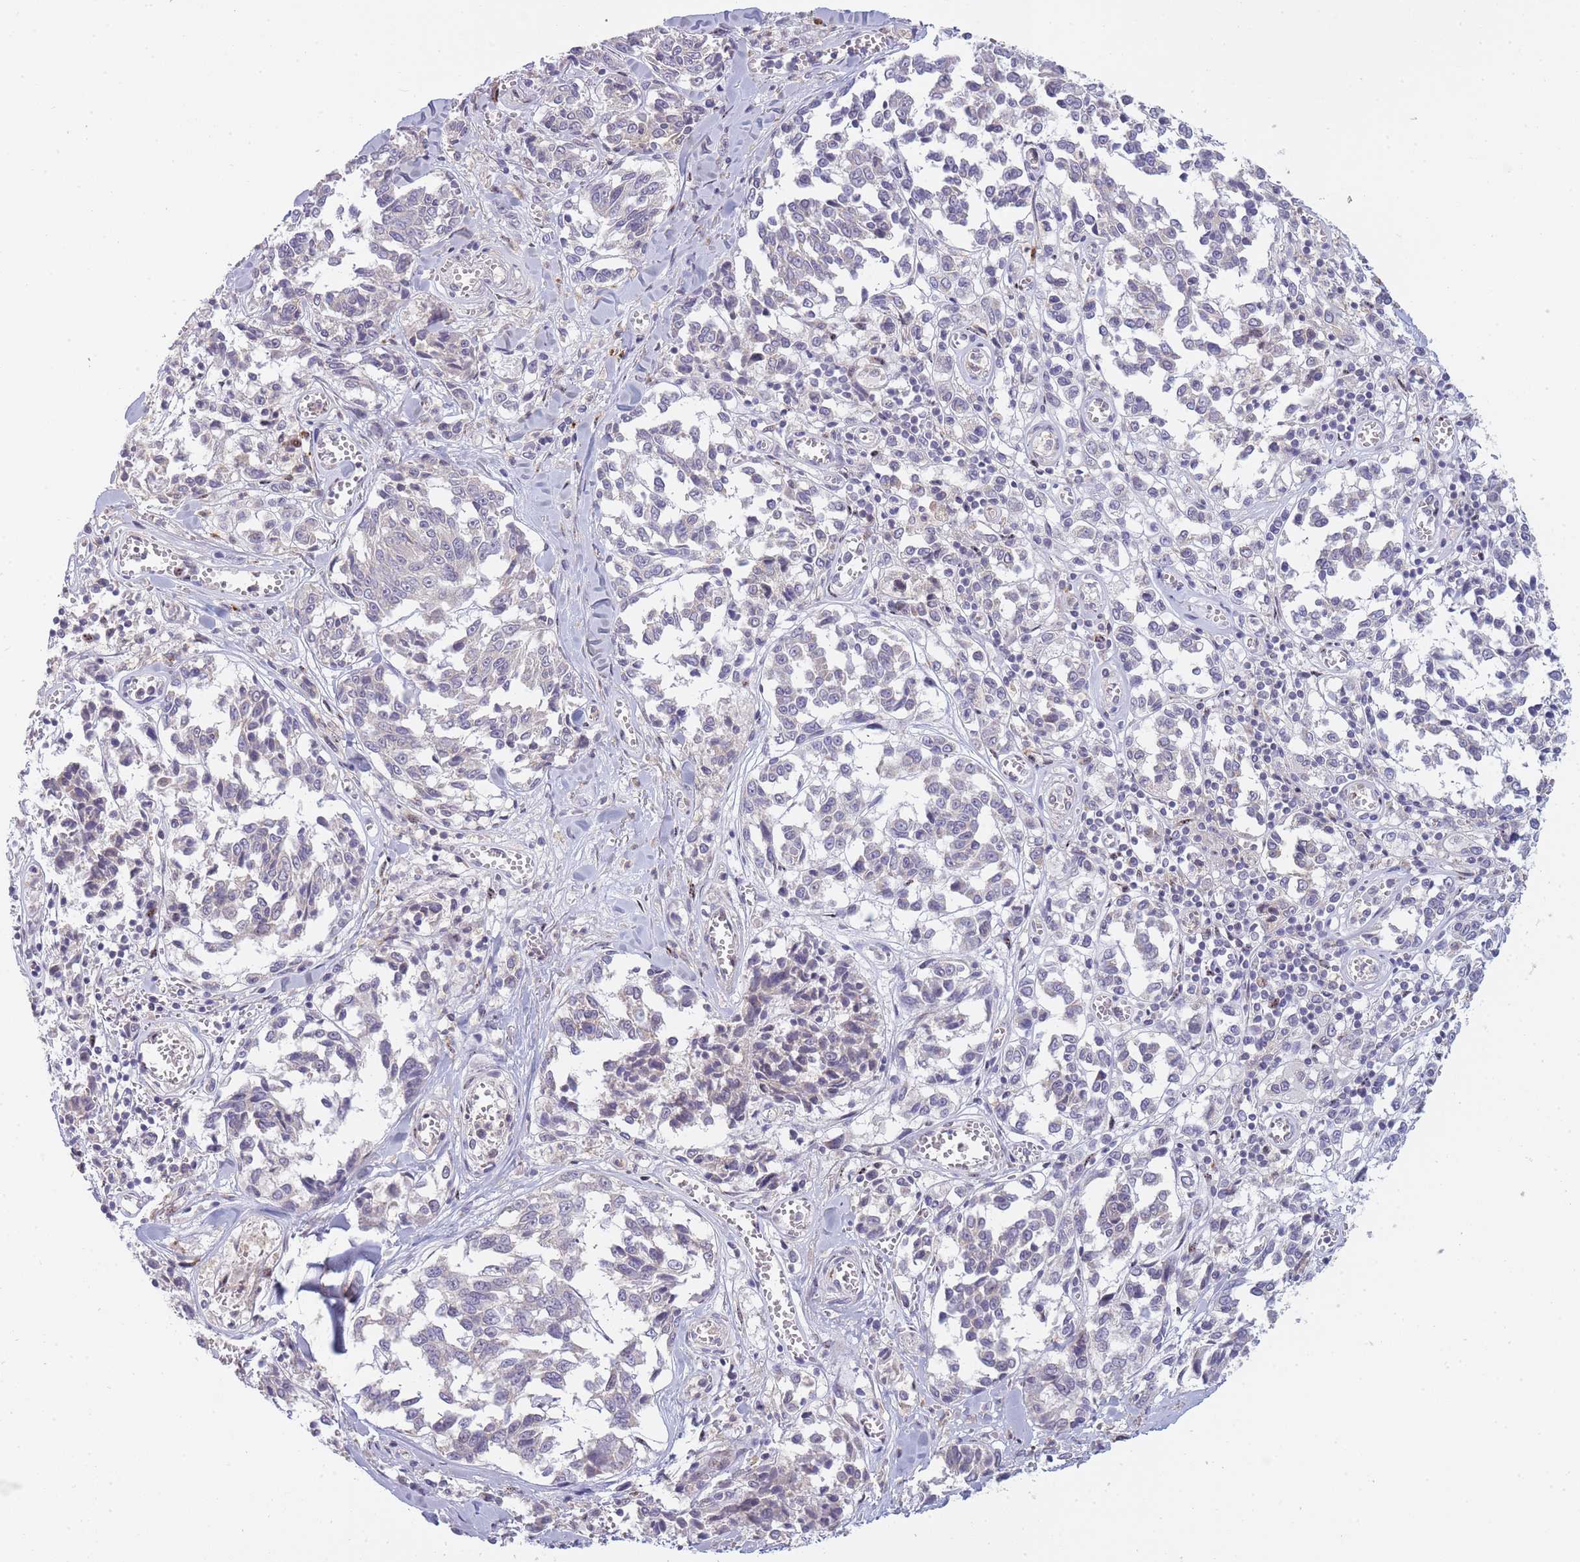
{"staining": {"intensity": "negative", "quantity": "none", "location": "none"}, "tissue": "melanoma", "cell_type": "Tumor cells", "image_type": "cancer", "snomed": [{"axis": "morphology", "description": "Malignant melanoma, NOS"}, {"axis": "topography", "description": "Skin"}], "caption": "The photomicrograph displays no staining of tumor cells in malignant melanoma.", "gene": "TRIM61", "patient": {"sex": "female", "age": 64}}